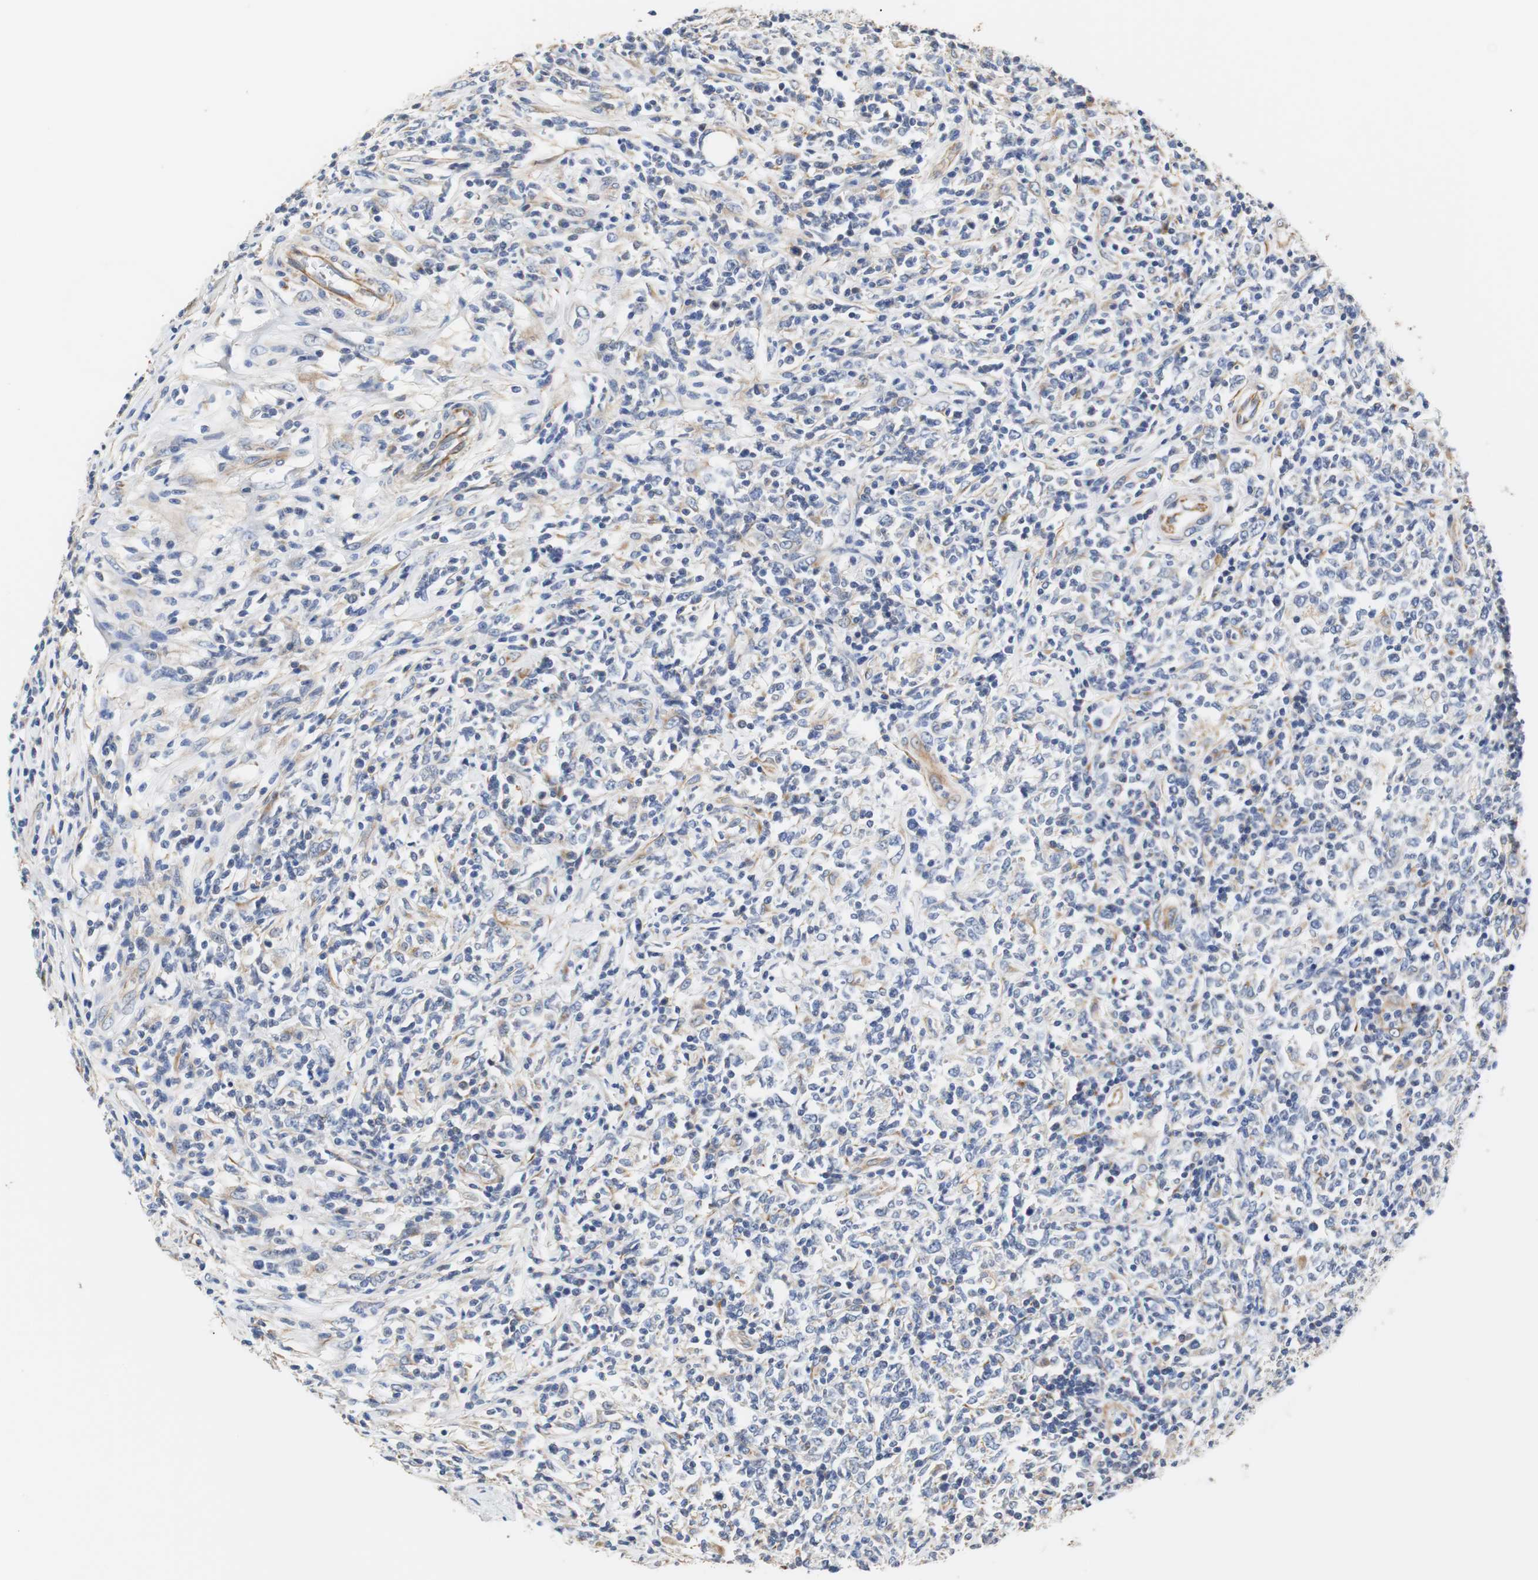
{"staining": {"intensity": "negative", "quantity": "none", "location": "none"}, "tissue": "lymphoma", "cell_type": "Tumor cells", "image_type": "cancer", "snomed": [{"axis": "morphology", "description": "Malignant lymphoma, non-Hodgkin's type, High grade"}, {"axis": "topography", "description": "Lymph node"}], "caption": "Image shows no protein staining in tumor cells of malignant lymphoma, non-Hodgkin's type (high-grade) tissue.", "gene": "PCK1", "patient": {"sex": "female", "age": 84}}